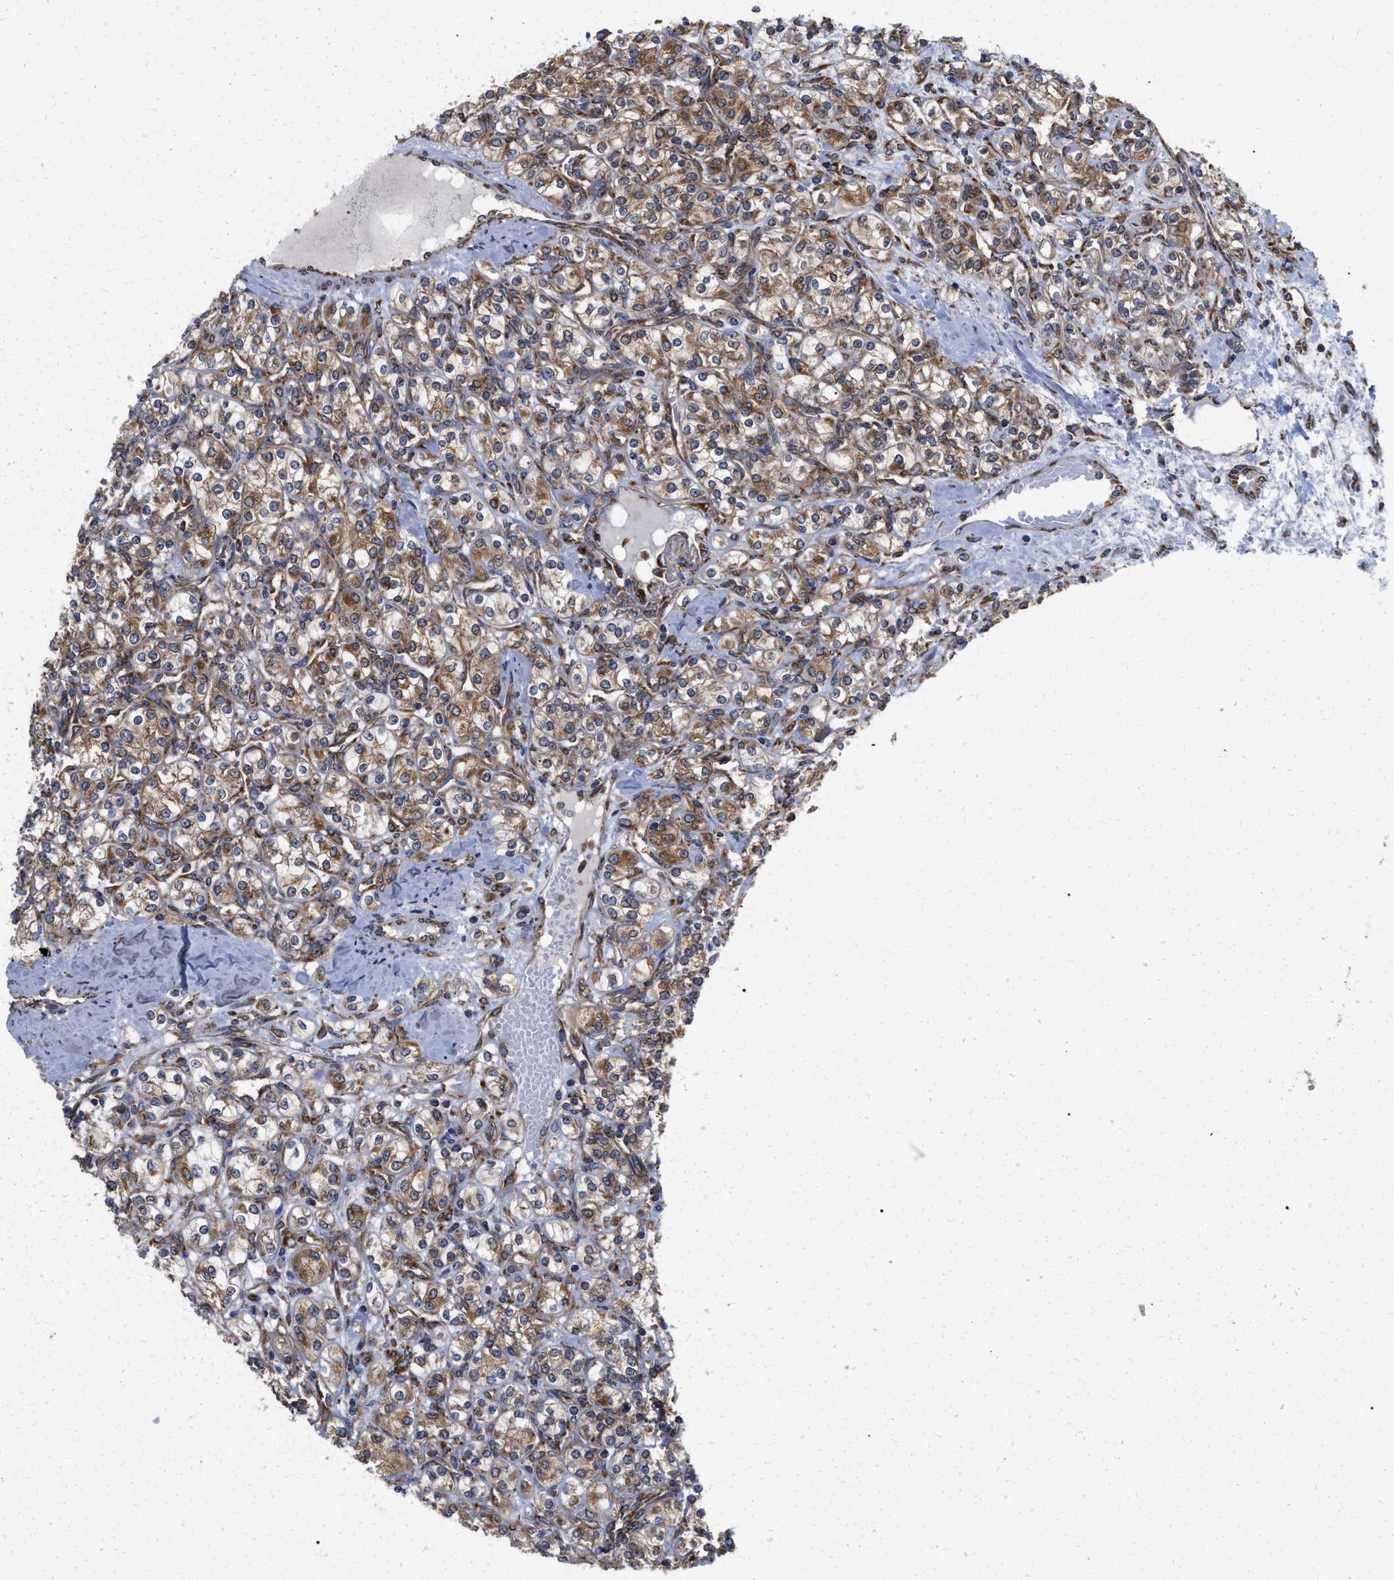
{"staining": {"intensity": "moderate", "quantity": ">75%", "location": "cytoplasmic/membranous"}, "tissue": "renal cancer", "cell_type": "Tumor cells", "image_type": "cancer", "snomed": [{"axis": "morphology", "description": "Adenocarcinoma, NOS"}, {"axis": "topography", "description": "Kidney"}], "caption": "Protein analysis of adenocarcinoma (renal) tissue demonstrates moderate cytoplasmic/membranous staining in approximately >75% of tumor cells. Nuclei are stained in blue.", "gene": "FAM120A", "patient": {"sex": "male", "age": 77}}